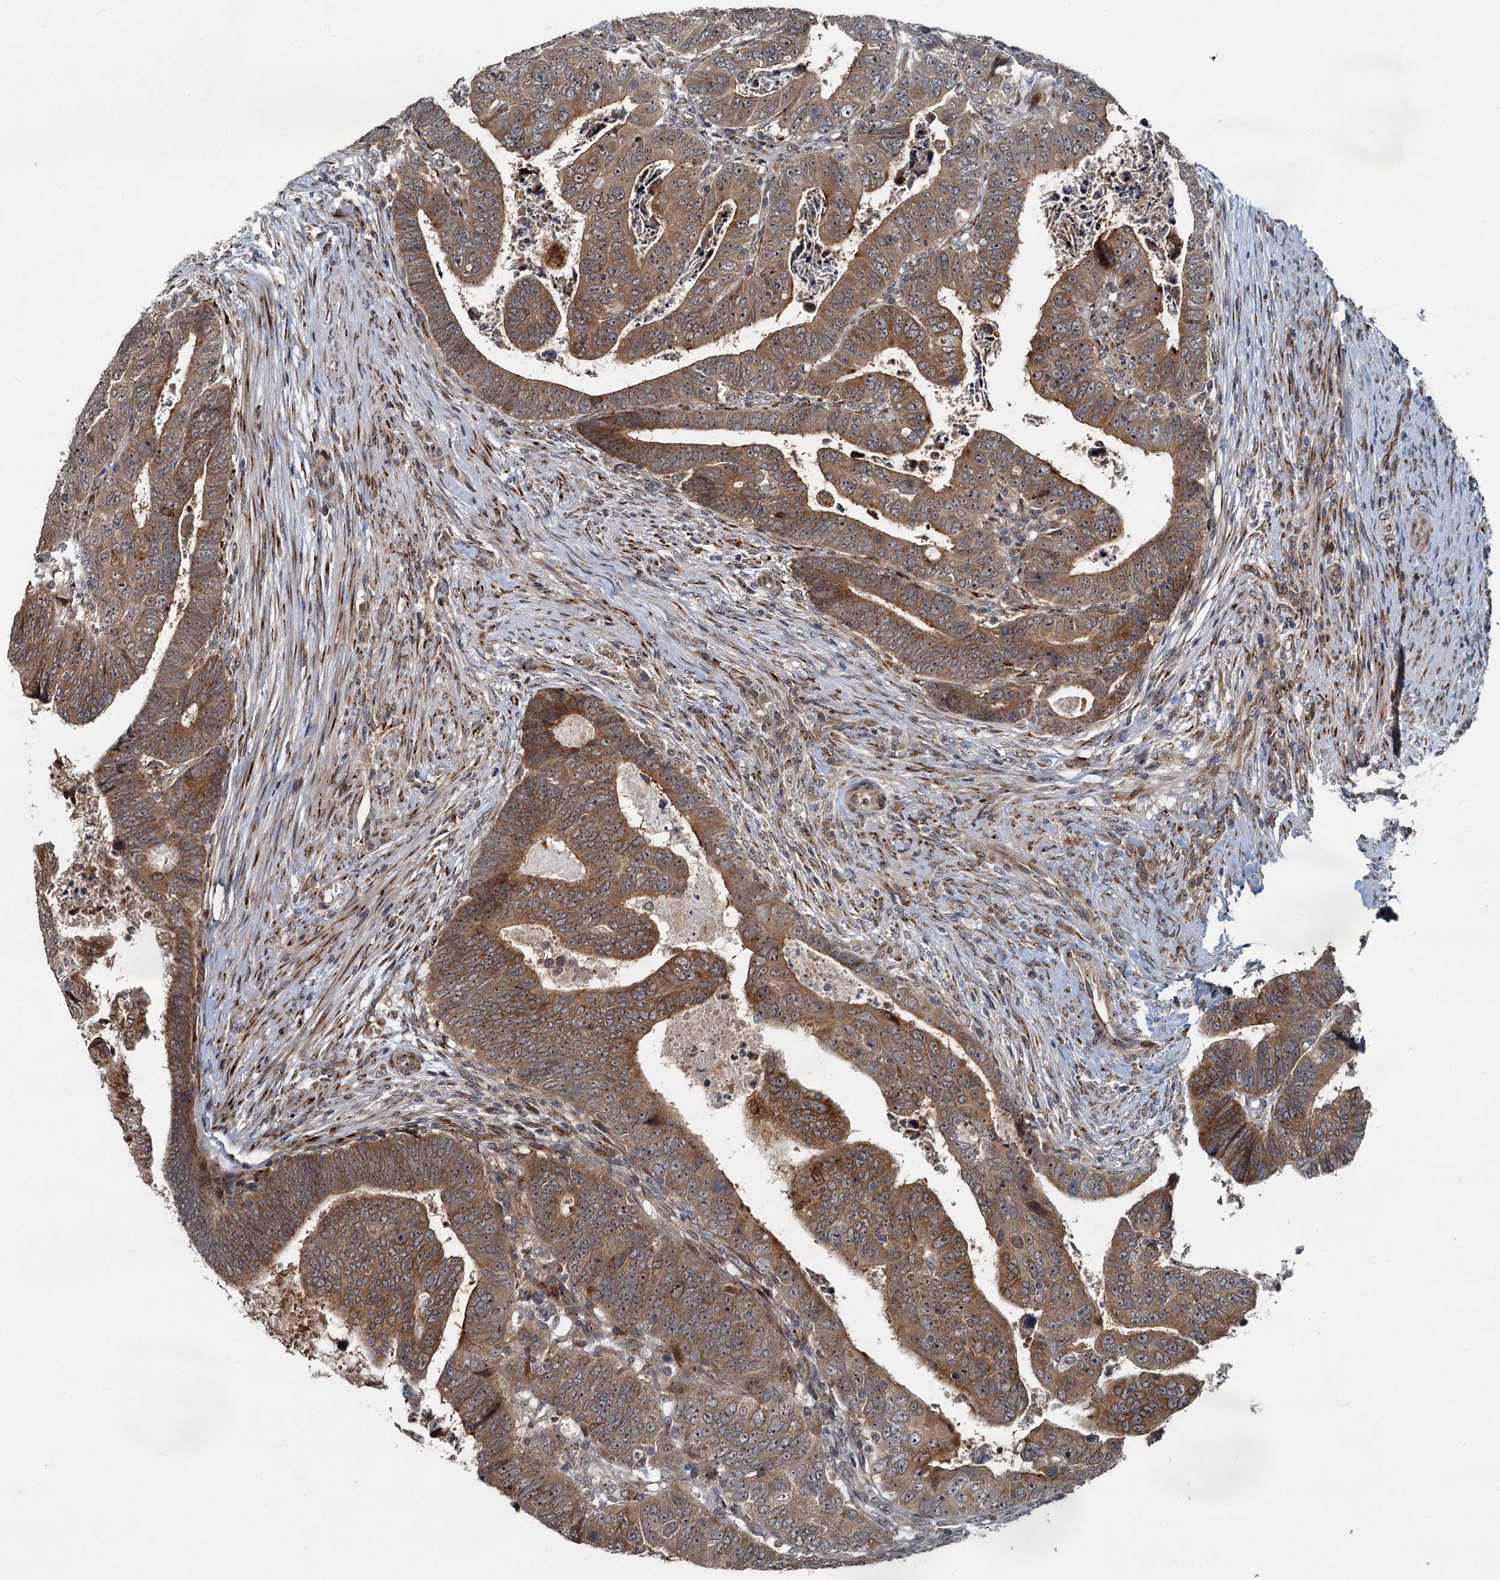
{"staining": {"intensity": "moderate", "quantity": ">75%", "location": "cytoplasmic/membranous"}, "tissue": "colorectal cancer", "cell_type": "Tumor cells", "image_type": "cancer", "snomed": [{"axis": "morphology", "description": "Normal tissue, NOS"}, {"axis": "morphology", "description": "Adenocarcinoma, NOS"}, {"axis": "topography", "description": "Rectum"}], "caption": "This photomicrograph reveals IHC staining of human adenocarcinoma (colorectal), with medium moderate cytoplasmic/membranous positivity in approximately >75% of tumor cells.", "gene": "CEP68", "patient": {"sex": "female", "age": 65}}